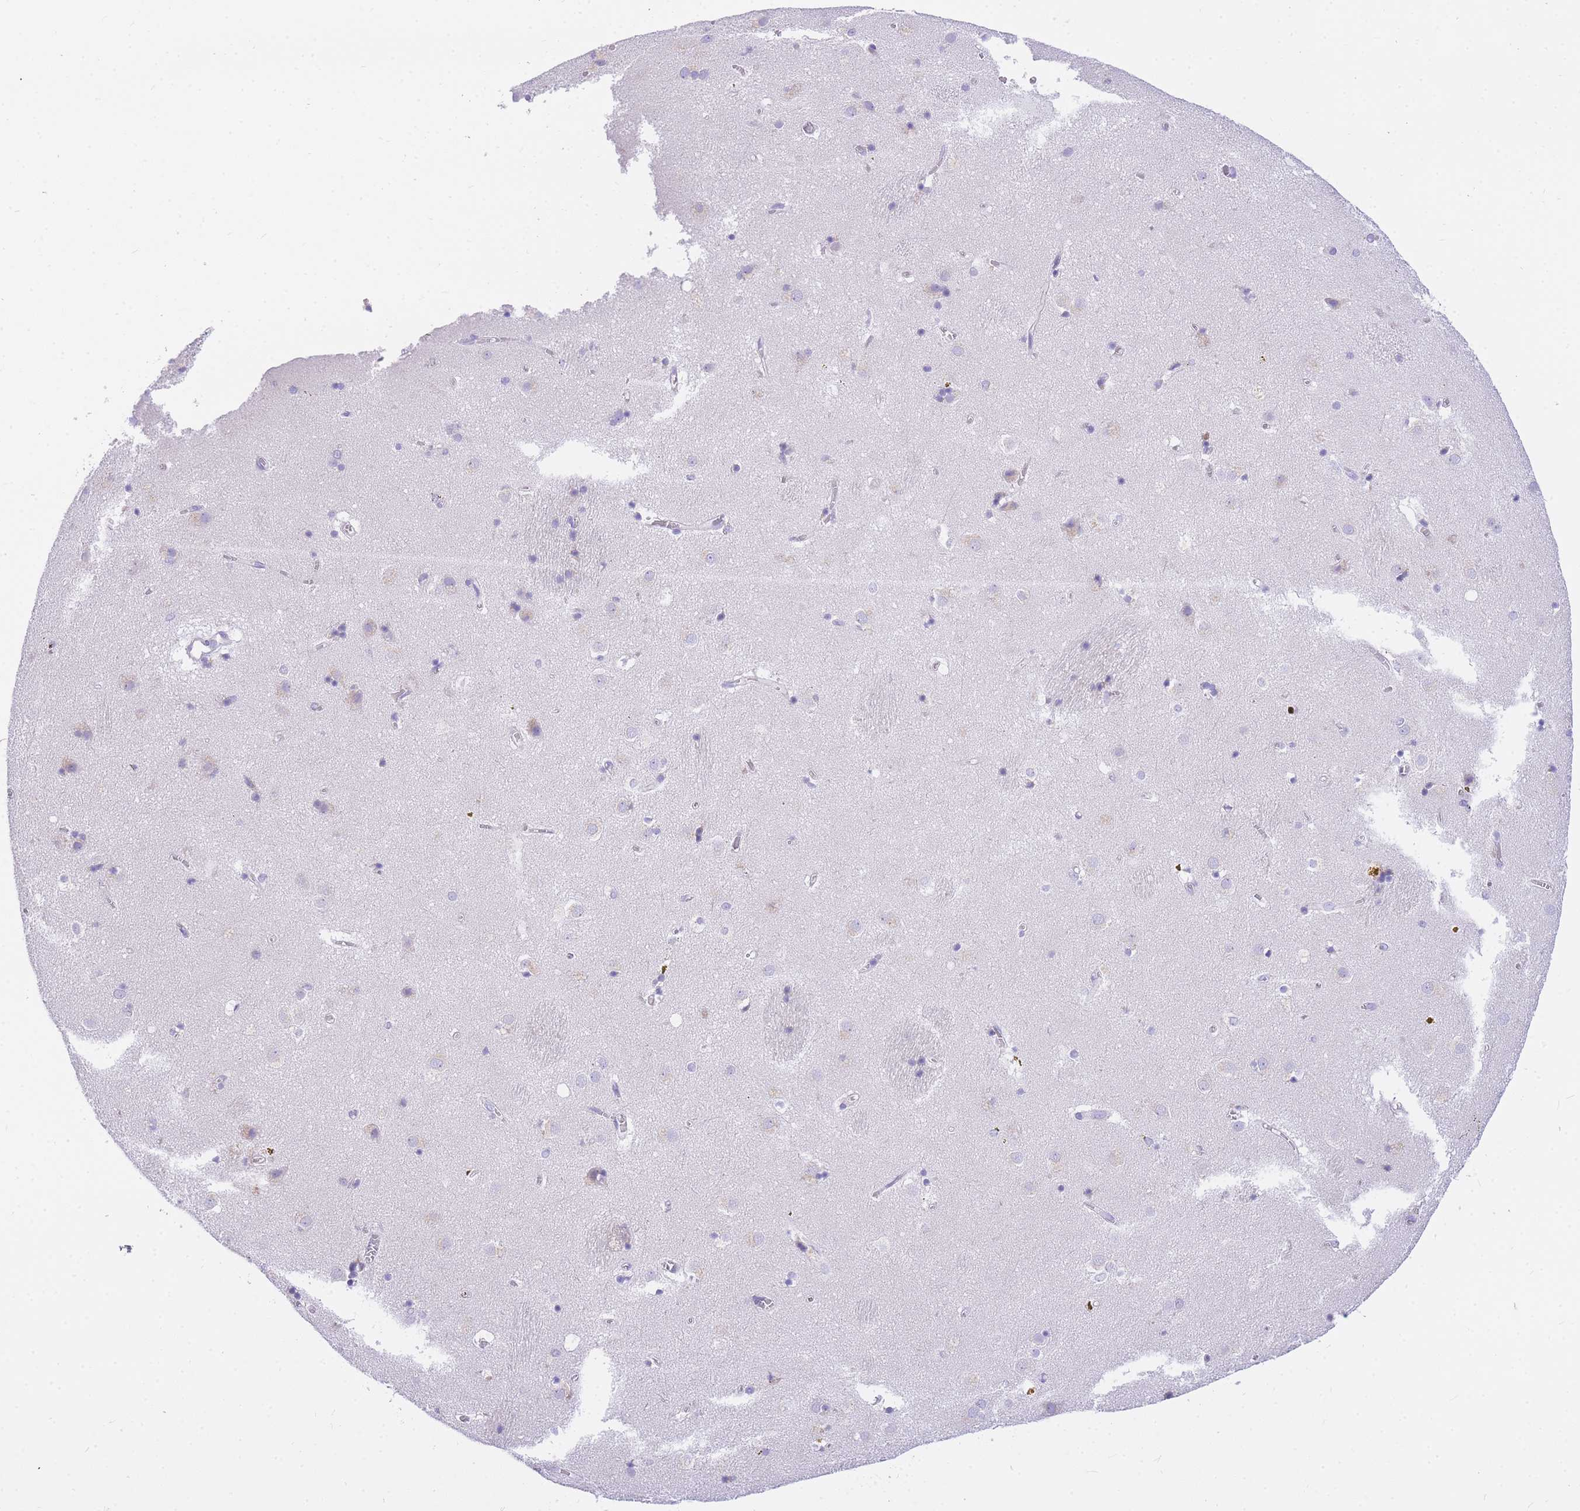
{"staining": {"intensity": "negative", "quantity": "none", "location": "none"}, "tissue": "caudate", "cell_type": "Glial cells", "image_type": "normal", "snomed": [{"axis": "morphology", "description": "Normal tissue, NOS"}, {"axis": "topography", "description": "Lateral ventricle wall"}], "caption": "Immunohistochemistry (IHC) micrograph of benign caudate: caudate stained with DAB (3,3'-diaminobenzidine) demonstrates no significant protein positivity in glial cells.", "gene": "UPK1A", "patient": {"sex": "male", "age": 70}}